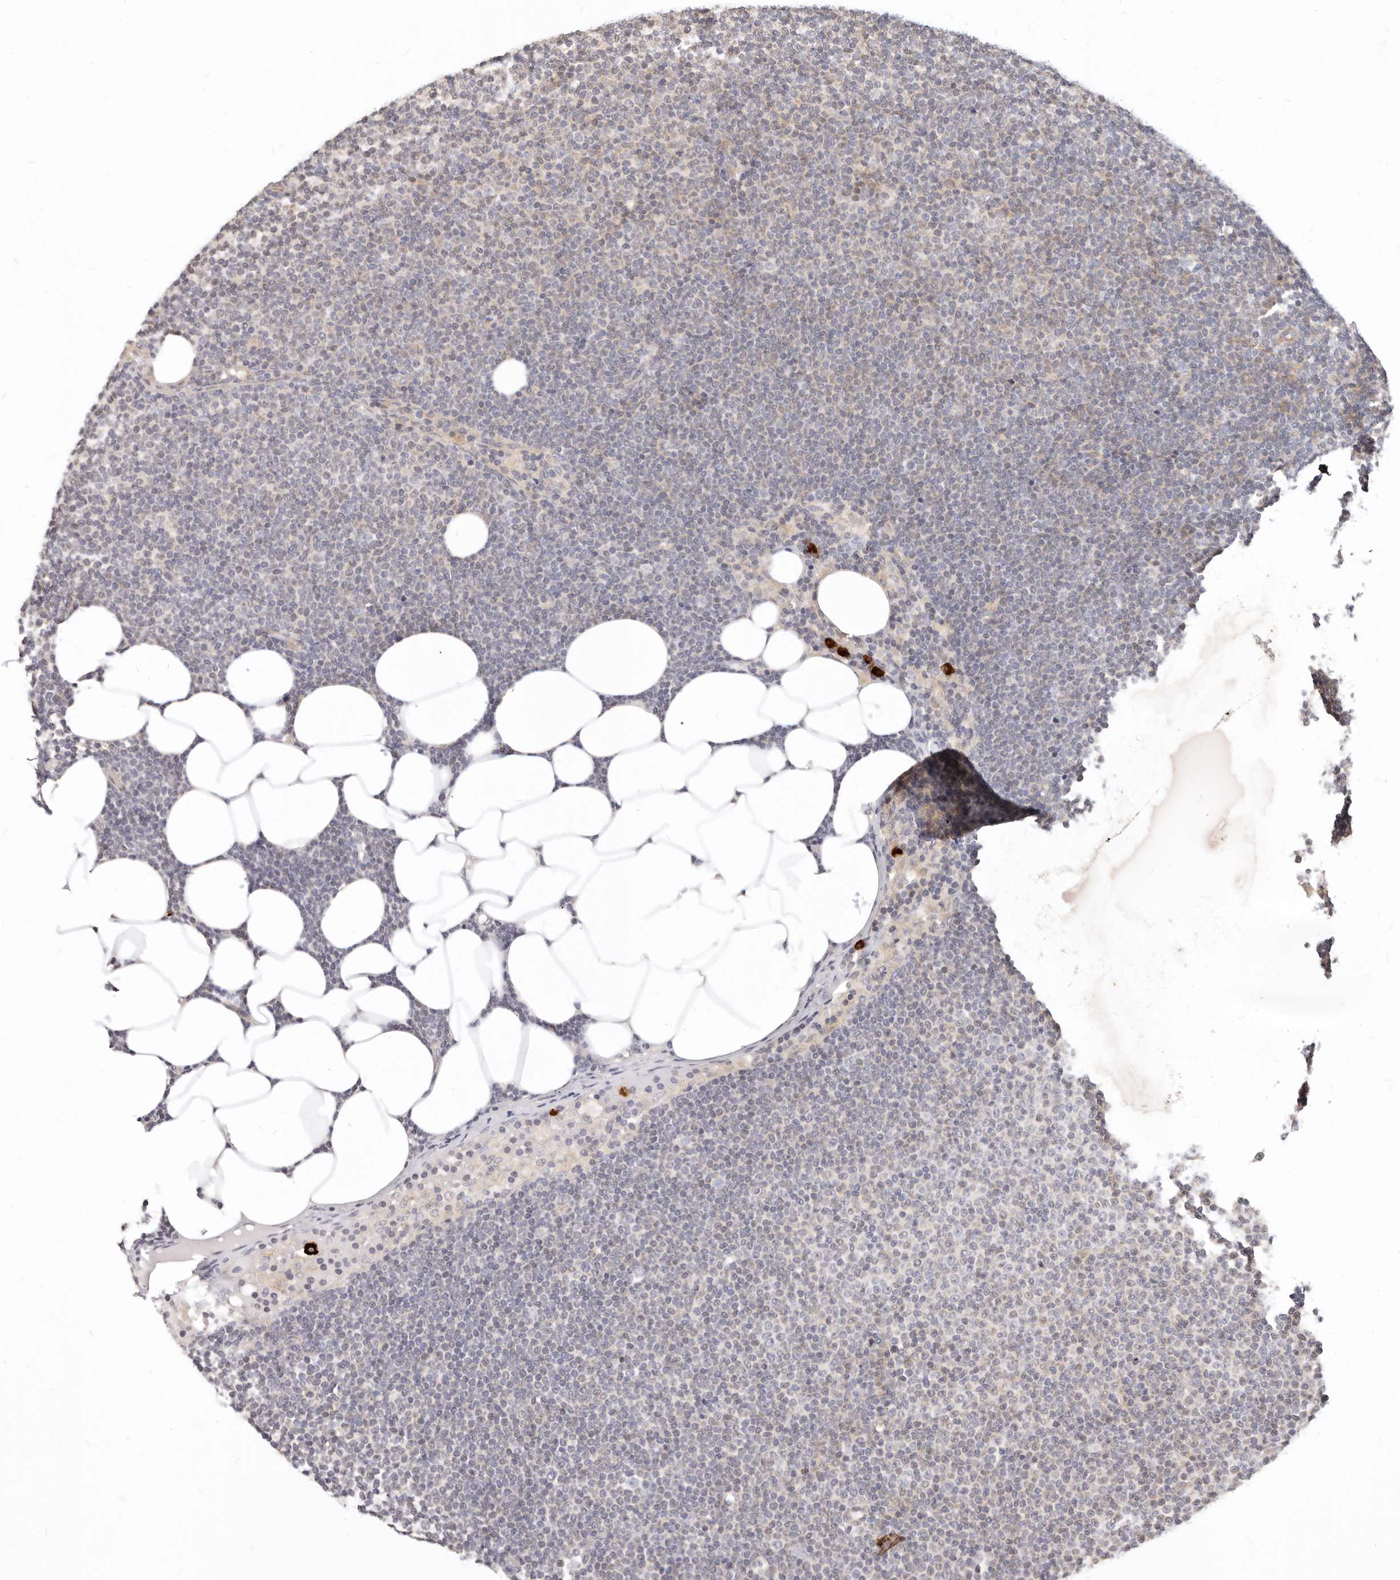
{"staining": {"intensity": "negative", "quantity": "none", "location": "none"}, "tissue": "lymphoma", "cell_type": "Tumor cells", "image_type": "cancer", "snomed": [{"axis": "morphology", "description": "Malignant lymphoma, non-Hodgkin's type, Low grade"}, {"axis": "topography", "description": "Lymph node"}], "caption": "The histopathology image shows no staining of tumor cells in lymphoma. (Brightfield microscopy of DAB IHC at high magnification).", "gene": "ZRANB1", "patient": {"sex": "female", "age": 53}}